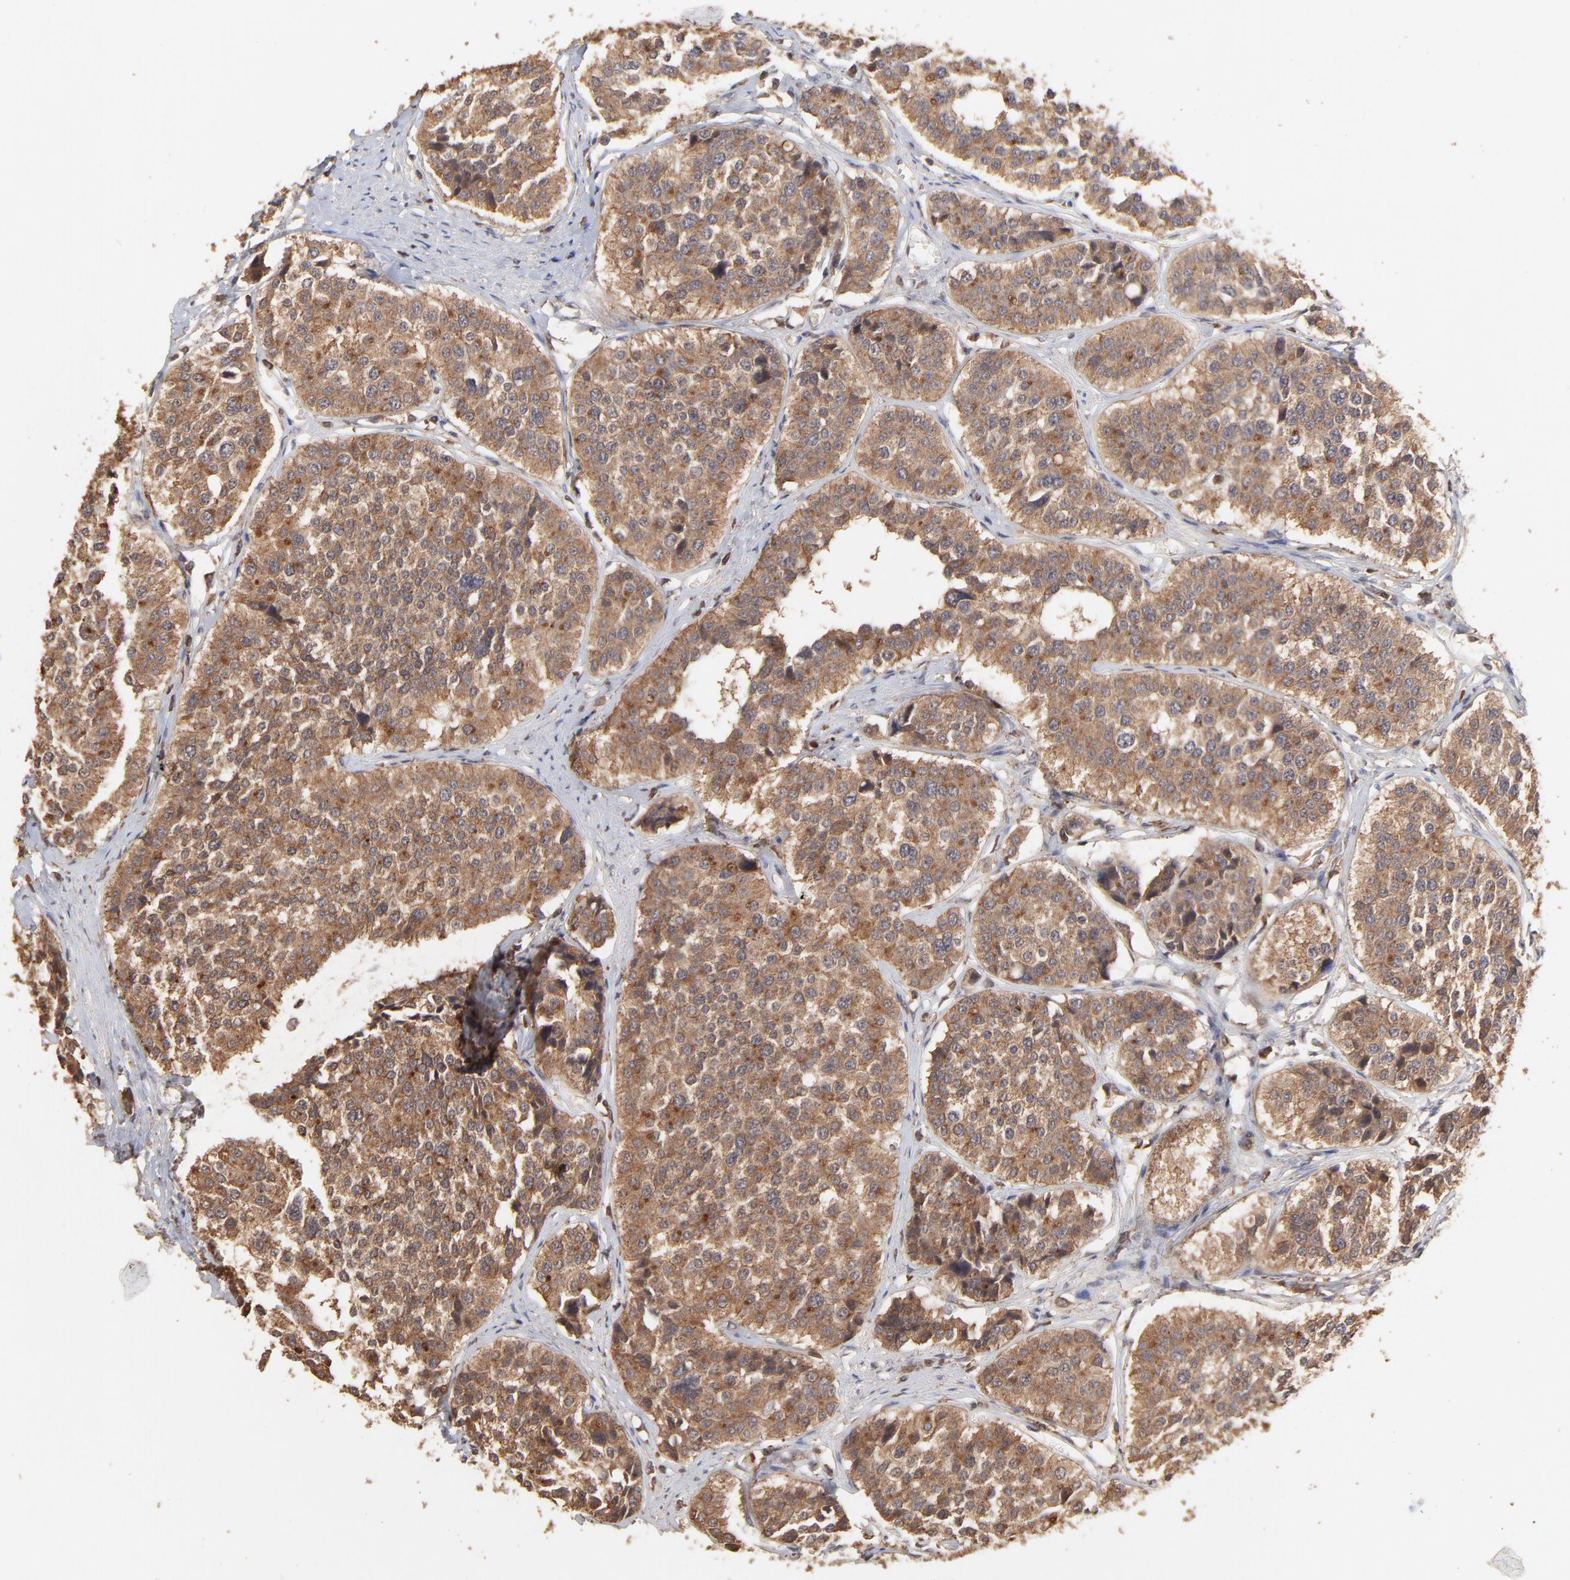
{"staining": {"intensity": "strong", "quantity": ">75%", "location": "cytoplasmic/membranous"}, "tissue": "carcinoid", "cell_type": "Tumor cells", "image_type": "cancer", "snomed": [{"axis": "morphology", "description": "Carcinoid, malignant, NOS"}, {"axis": "topography", "description": "Small intestine"}], "caption": "Human carcinoid stained with a brown dye exhibits strong cytoplasmic/membranous positive expression in approximately >75% of tumor cells.", "gene": "STON2", "patient": {"sex": "male", "age": 60}}